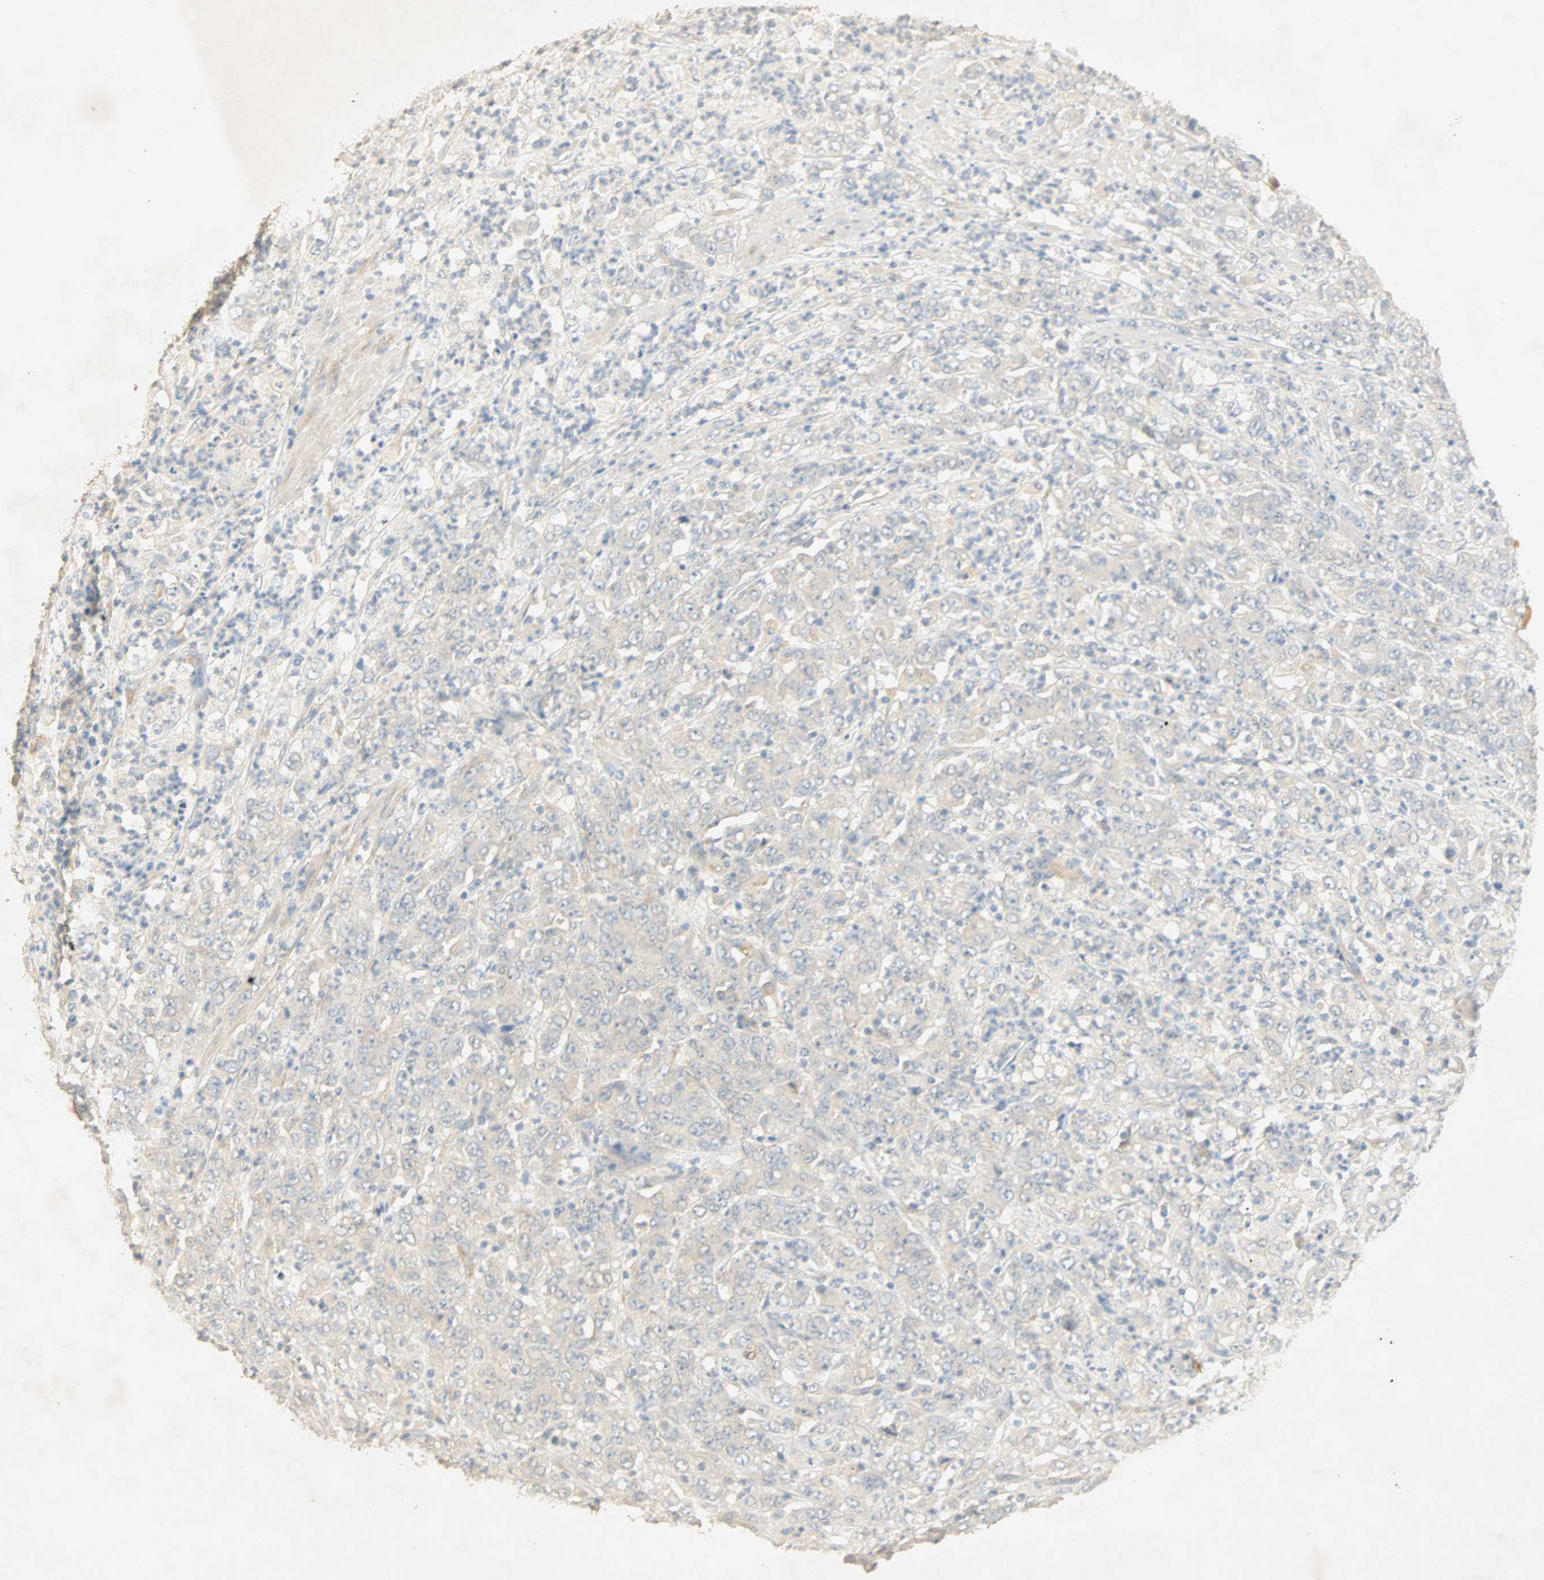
{"staining": {"intensity": "negative", "quantity": "none", "location": "none"}, "tissue": "stomach cancer", "cell_type": "Tumor cells", "image_type": "cancer", "snomed": [{"axis": "morphology", "description": "Adenocarcinoma, NOS"}, {"axis": "topography", "description": "Stomach, lower"}], "caption": "The micrograph exhibits no staining of tumor cells in stomach adenocarcinoma.", "gene": "SELENBP1", "patient": {"sex": "female", "age": 71}}